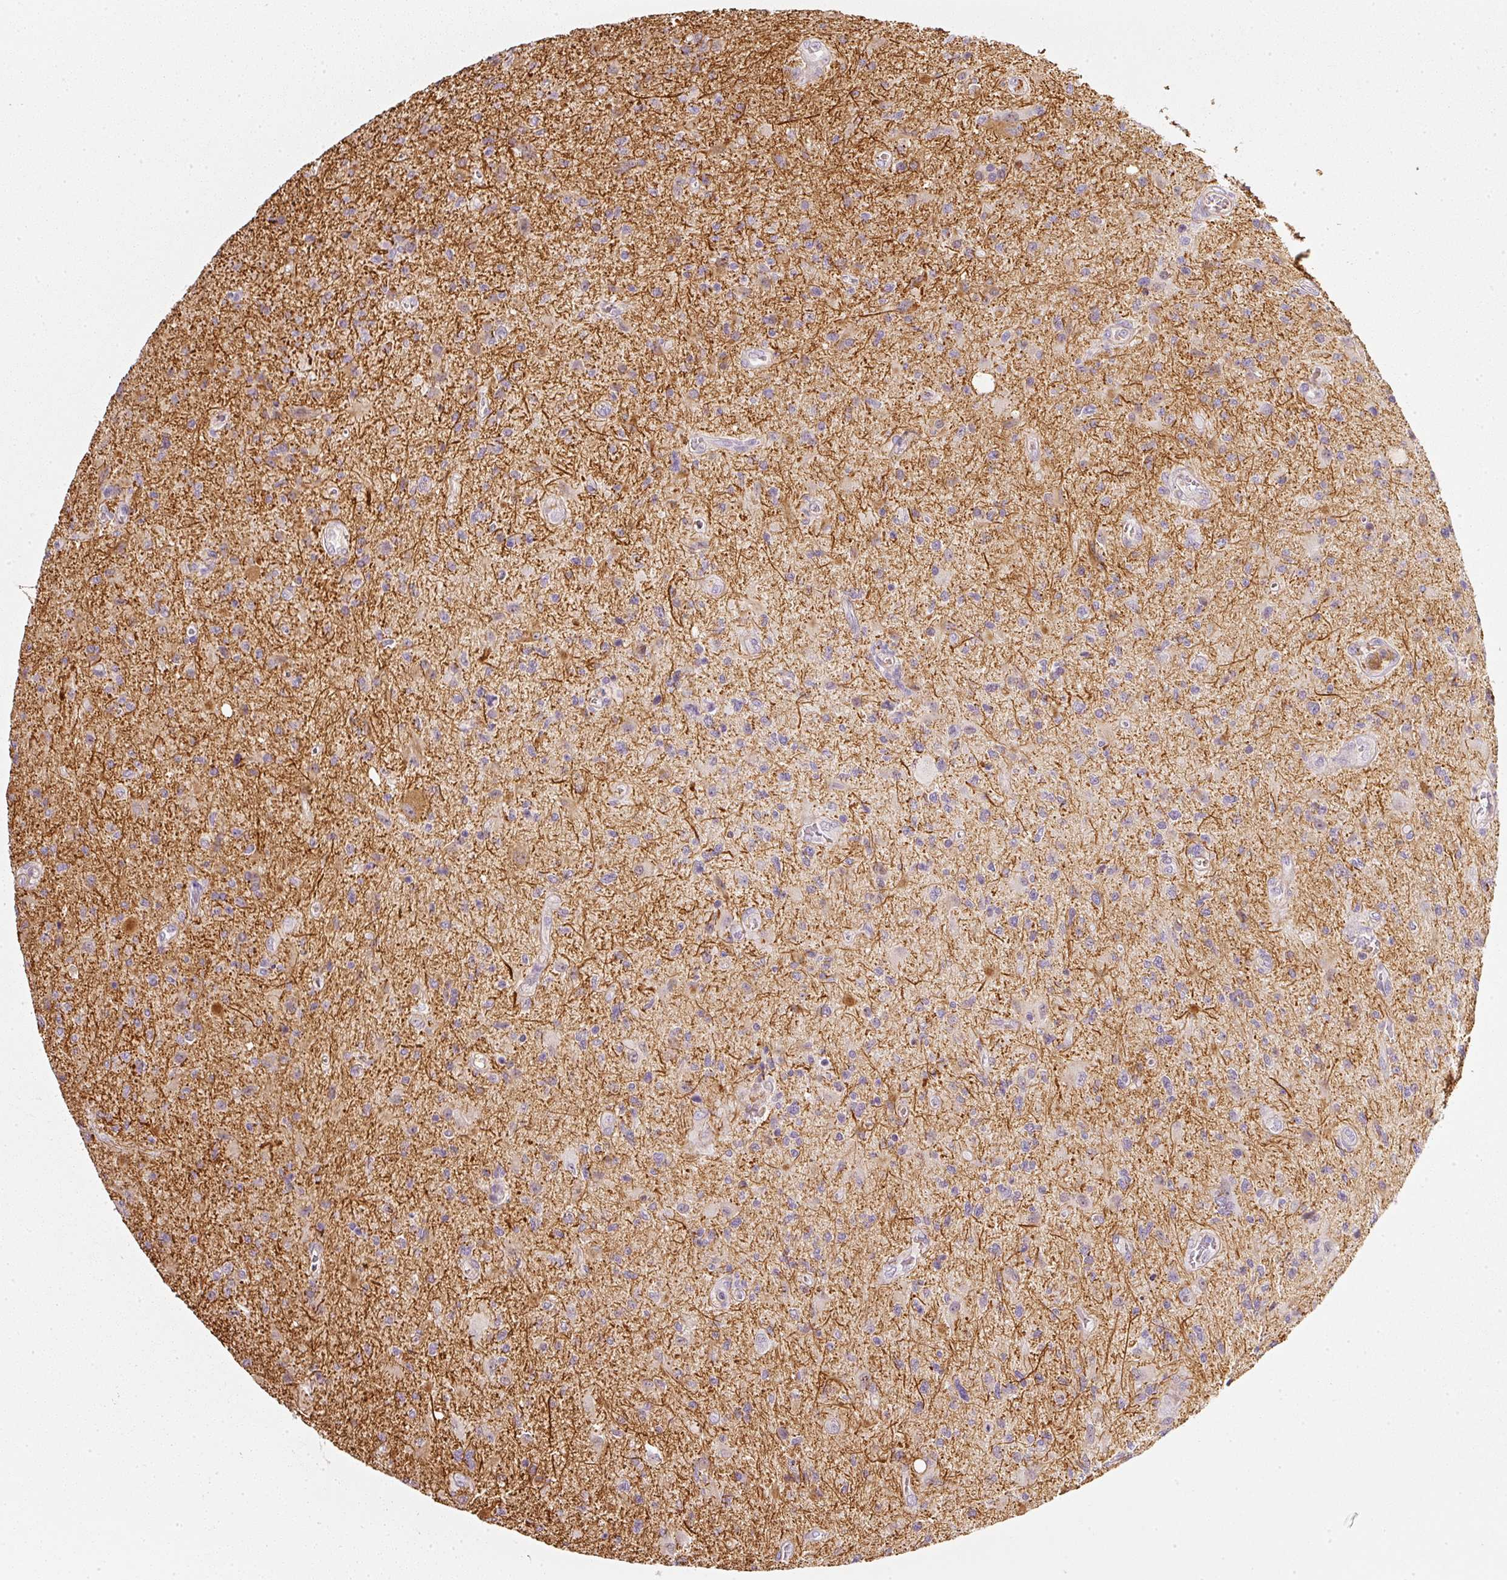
{"staining": {"intensity": "negative", "quantity": "none", "location": "none"}, "tissue": "glioma", "cell_type": "Tumor cells", "image_type": "cancer", "snomed": [{"axis": "morphology", "description": "Glioma, malignant, High grade"}, {"axis": "topography", "description": "Brain"}], "caption": "This is an immunohistochemistry (IHC) photomicrograph of malignant glioma (high-grade). There is no expression in tumor cells.", "gene": "TOGARAM1", "patient": {"sex": "male", "age": 67}}